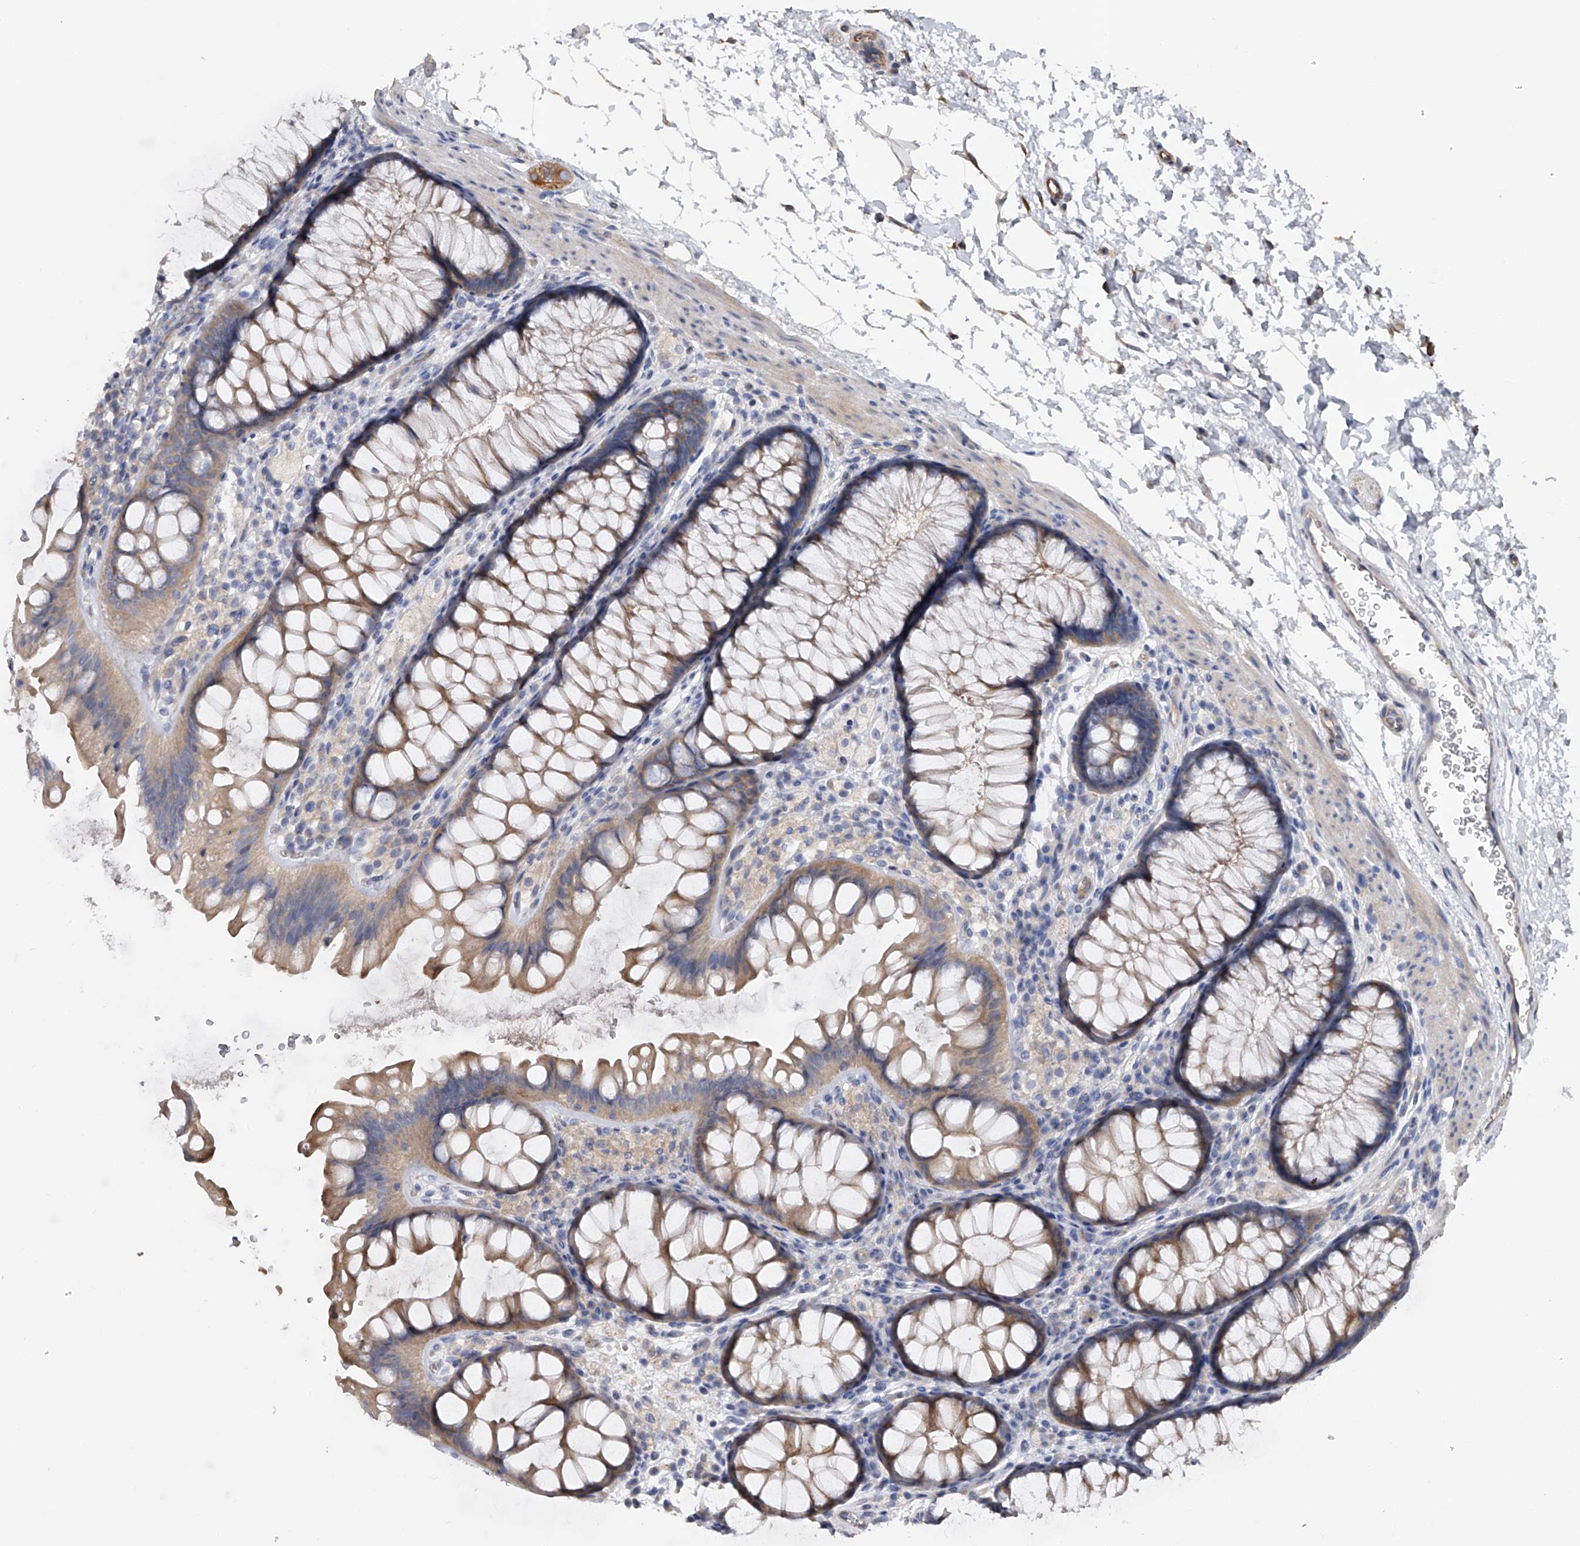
{"staining": {"intensity": "strong", "quantity": ">75%", "location": "cytoplasmic/membranous"}, "tissue": "colon", "cell_type": "Endothelial cells", "image_type": "normal", "snomed": [{"axis": "morphology", "description": "Normal tissue, NOS"}, {"axis": "topography", "description": "Colon"}], "caption": "Unremarkable colon was stained to show a protein in brown. There is high levels of strong cytoplasmic/membranous positivity in approximately >75% of endothelial cells.", "gene": "RWDD2A", "patient": {"sex": "female", "age": 62}}